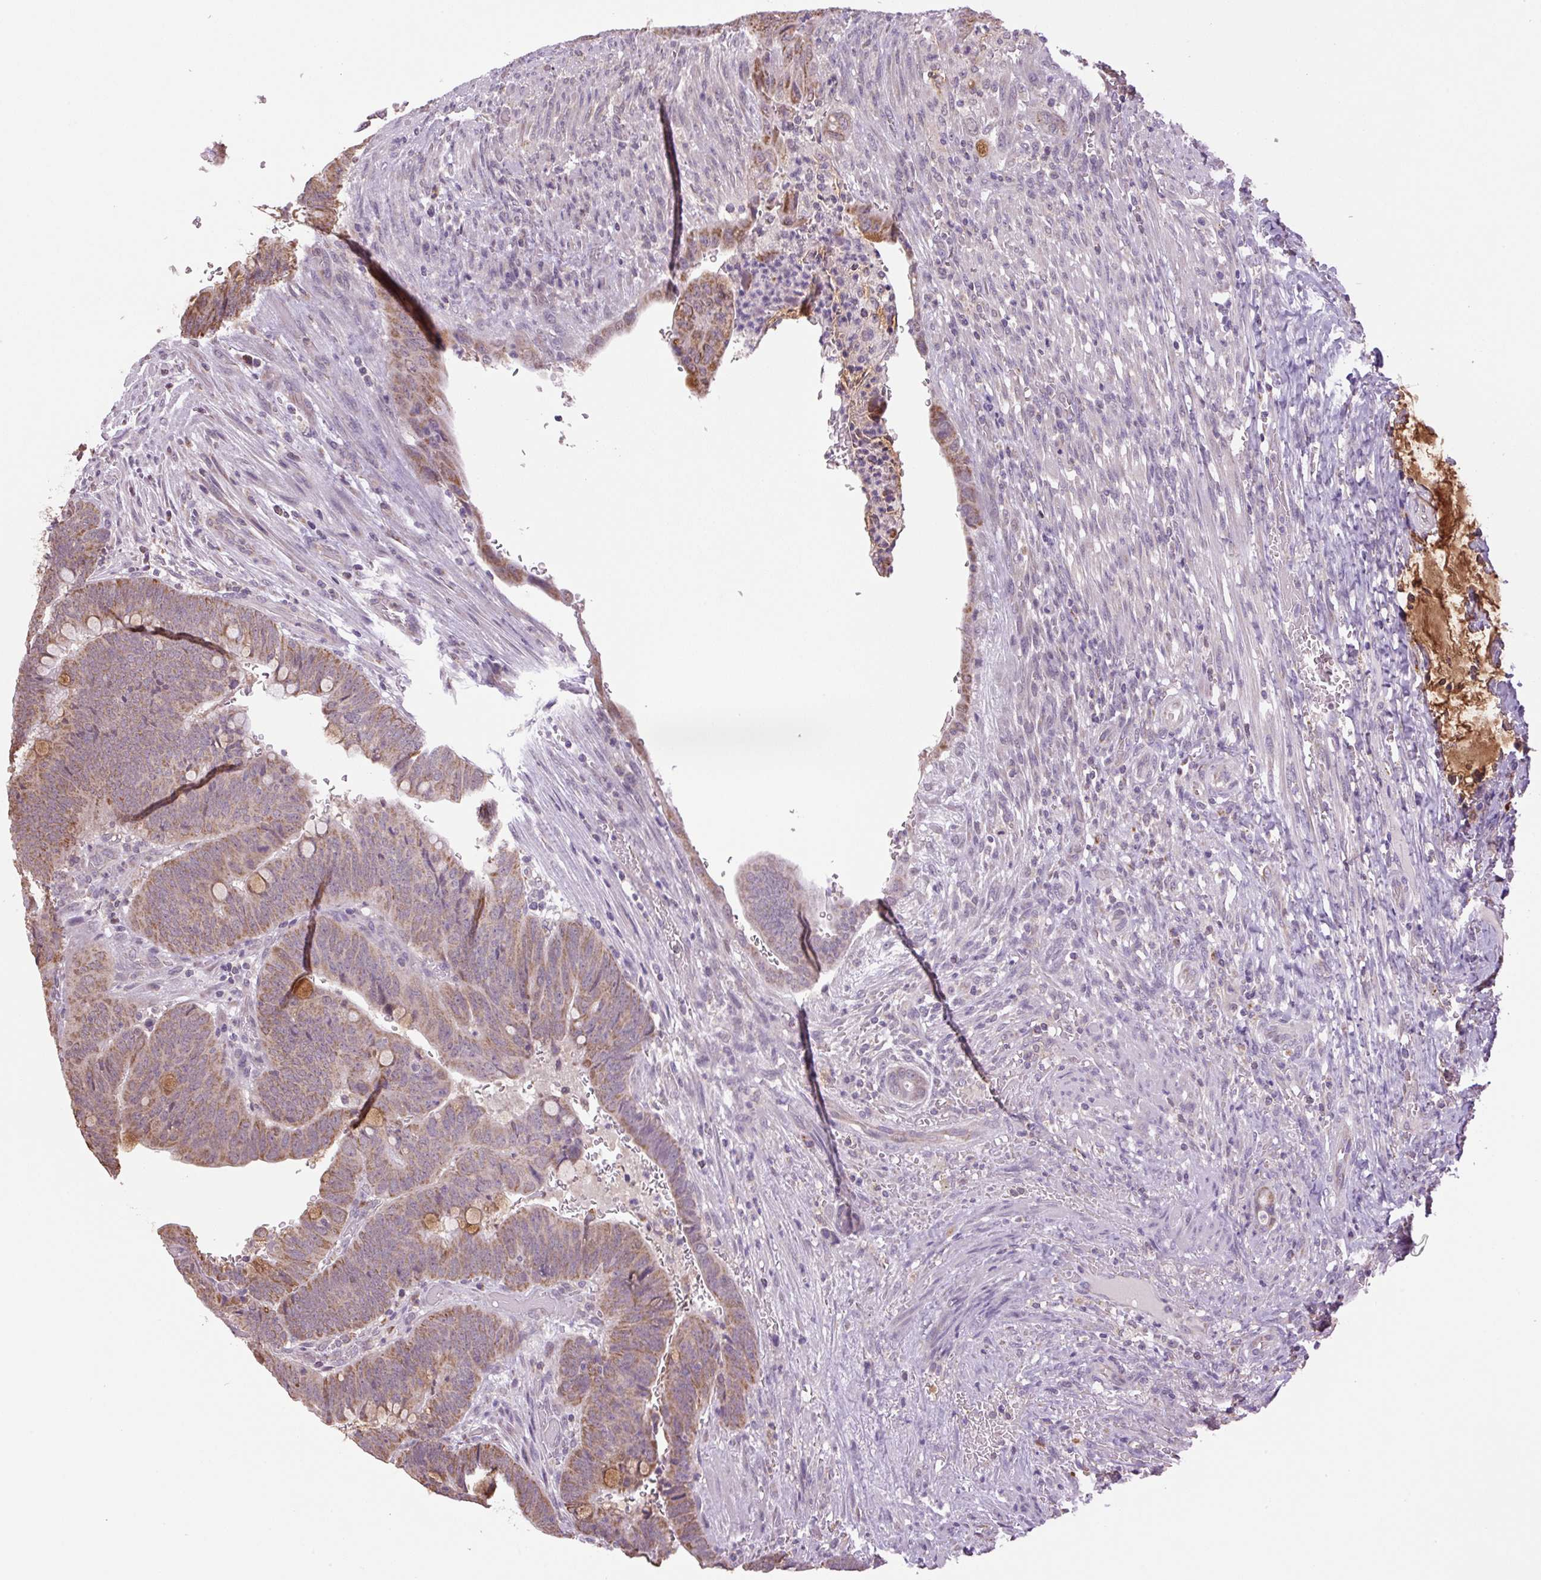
{"staining": {"intensity": "moderate", "quantity": ">75%", "location": "cytoplasmic/membranous"}, "tissue": "colorectal cancer", "cell_type": "Tumor cells", "image_type": "cancer", "snomed": [{"axis": "morphology", "description": "Normal tissue, NOS"}, {"axis": "morphology", "description": "Adenocarcinoma, NOS"}, {"axis": "topography", "description": "Rectum"}, {"axis": "topography", "description": "Peripheral nerve tissue"}], "caption": "This is a micrograph of IHC staining of colorectal cancer (adenocarcinoma), which shows moderate expression in the cytoplasmic/membranous of tumor cells.", "gene": "SGF29", "patient": {"sex": "male", "age": 92}}